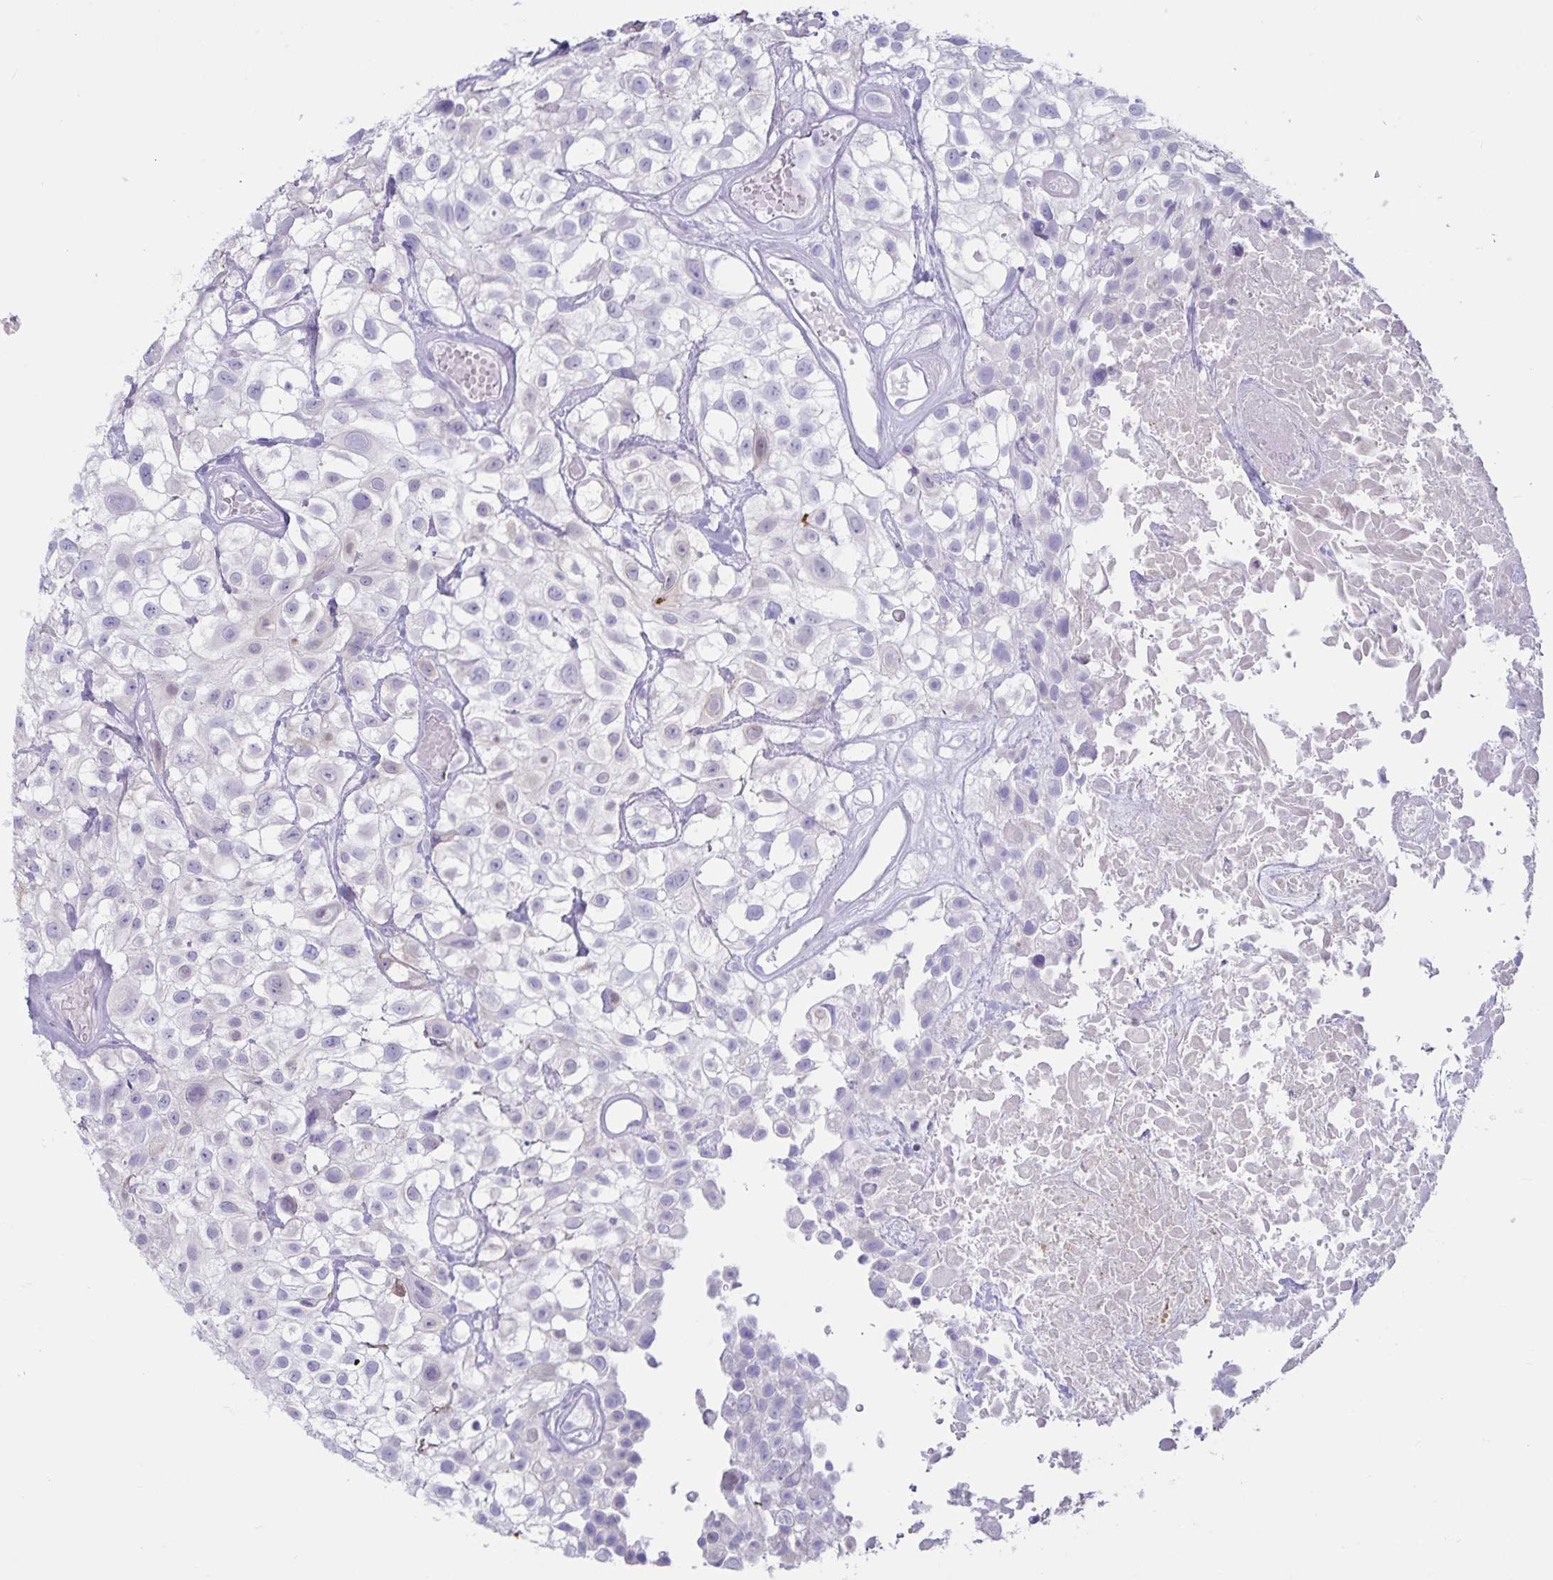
{"staining": {"intensity": "negative", "quantity": "none", "location": "none"}, "tissue": "urothelial cancer", "cell_type": "Tumor cells", "image_type": "cancer", "snomed": [{"axis": "morphology", "description": "Urothelial carcinoma, High grade"}, {"axis": "topography", "description": "Urinary bladder"}], "caption": "High power microscopy histopathology image of an immunohistochemistry micrograph of urothelial cancer, revealing no significant expression in tumor cells. (IHC, brightfield microscopy, high magnification).", "gene": "GNLY", "patient": {"sex": "male", "age": 56}}